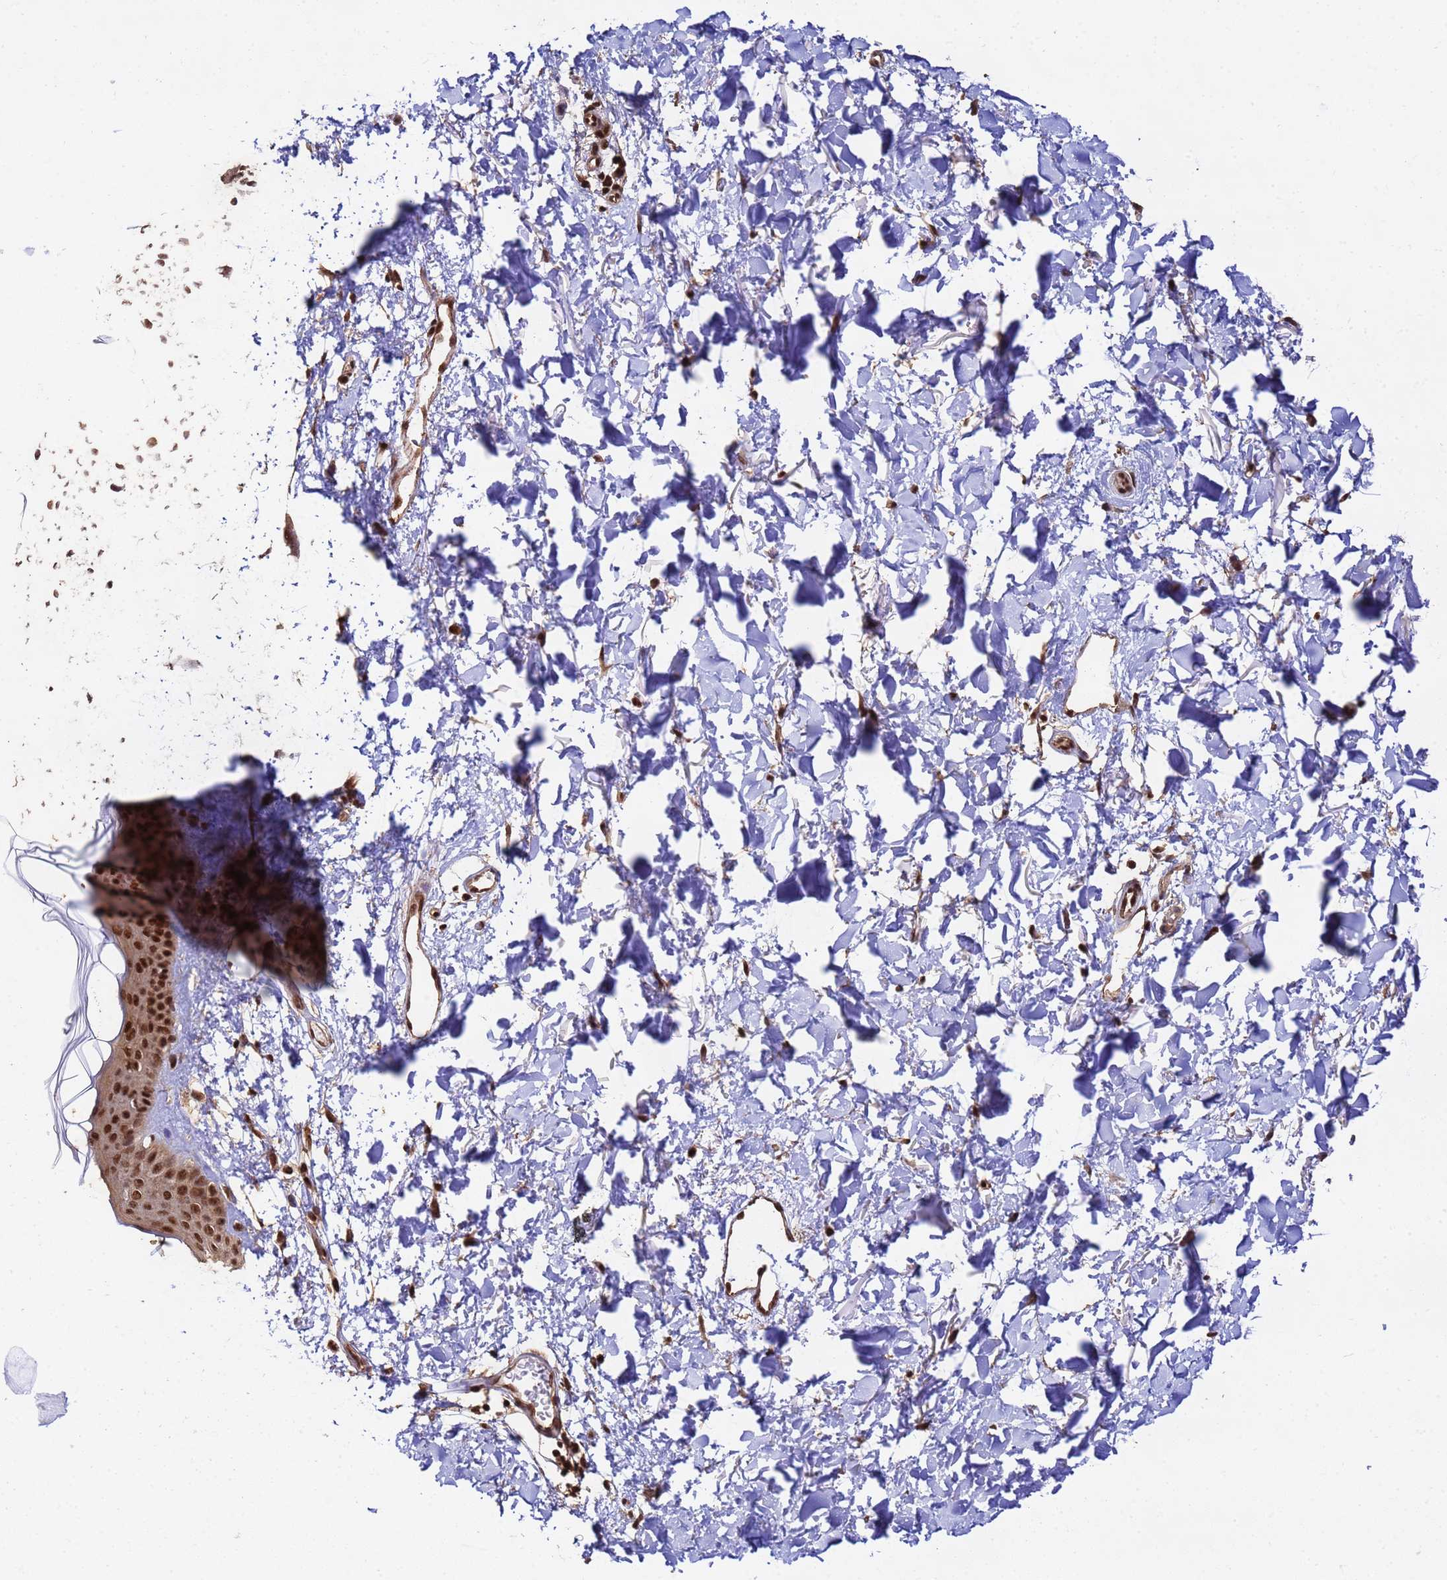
{"staining": {"intensity": "strong", "quantity": ">75%", "location": "nuclear"}, "tissue": "skin", "cell_type": "Fibroblasts", "image_type": "normal", "snomed": [{"axis": "morphology", "description": "Normal tissue, NOS"}, {"axis": "topography", "description": "Skin"}], "caption": "DAB (3,3'-diaminobenzidine) immunohistochemical staining of benign skin displays strong nuclear protein expression in approximately >75% of fibroblasts. Immunohistochemistry (ihc) stains the protein of interest in brown and the nuclei are stained blue.", "gene": "SYF2", "patient": {"sex": "female", "age": 58}}